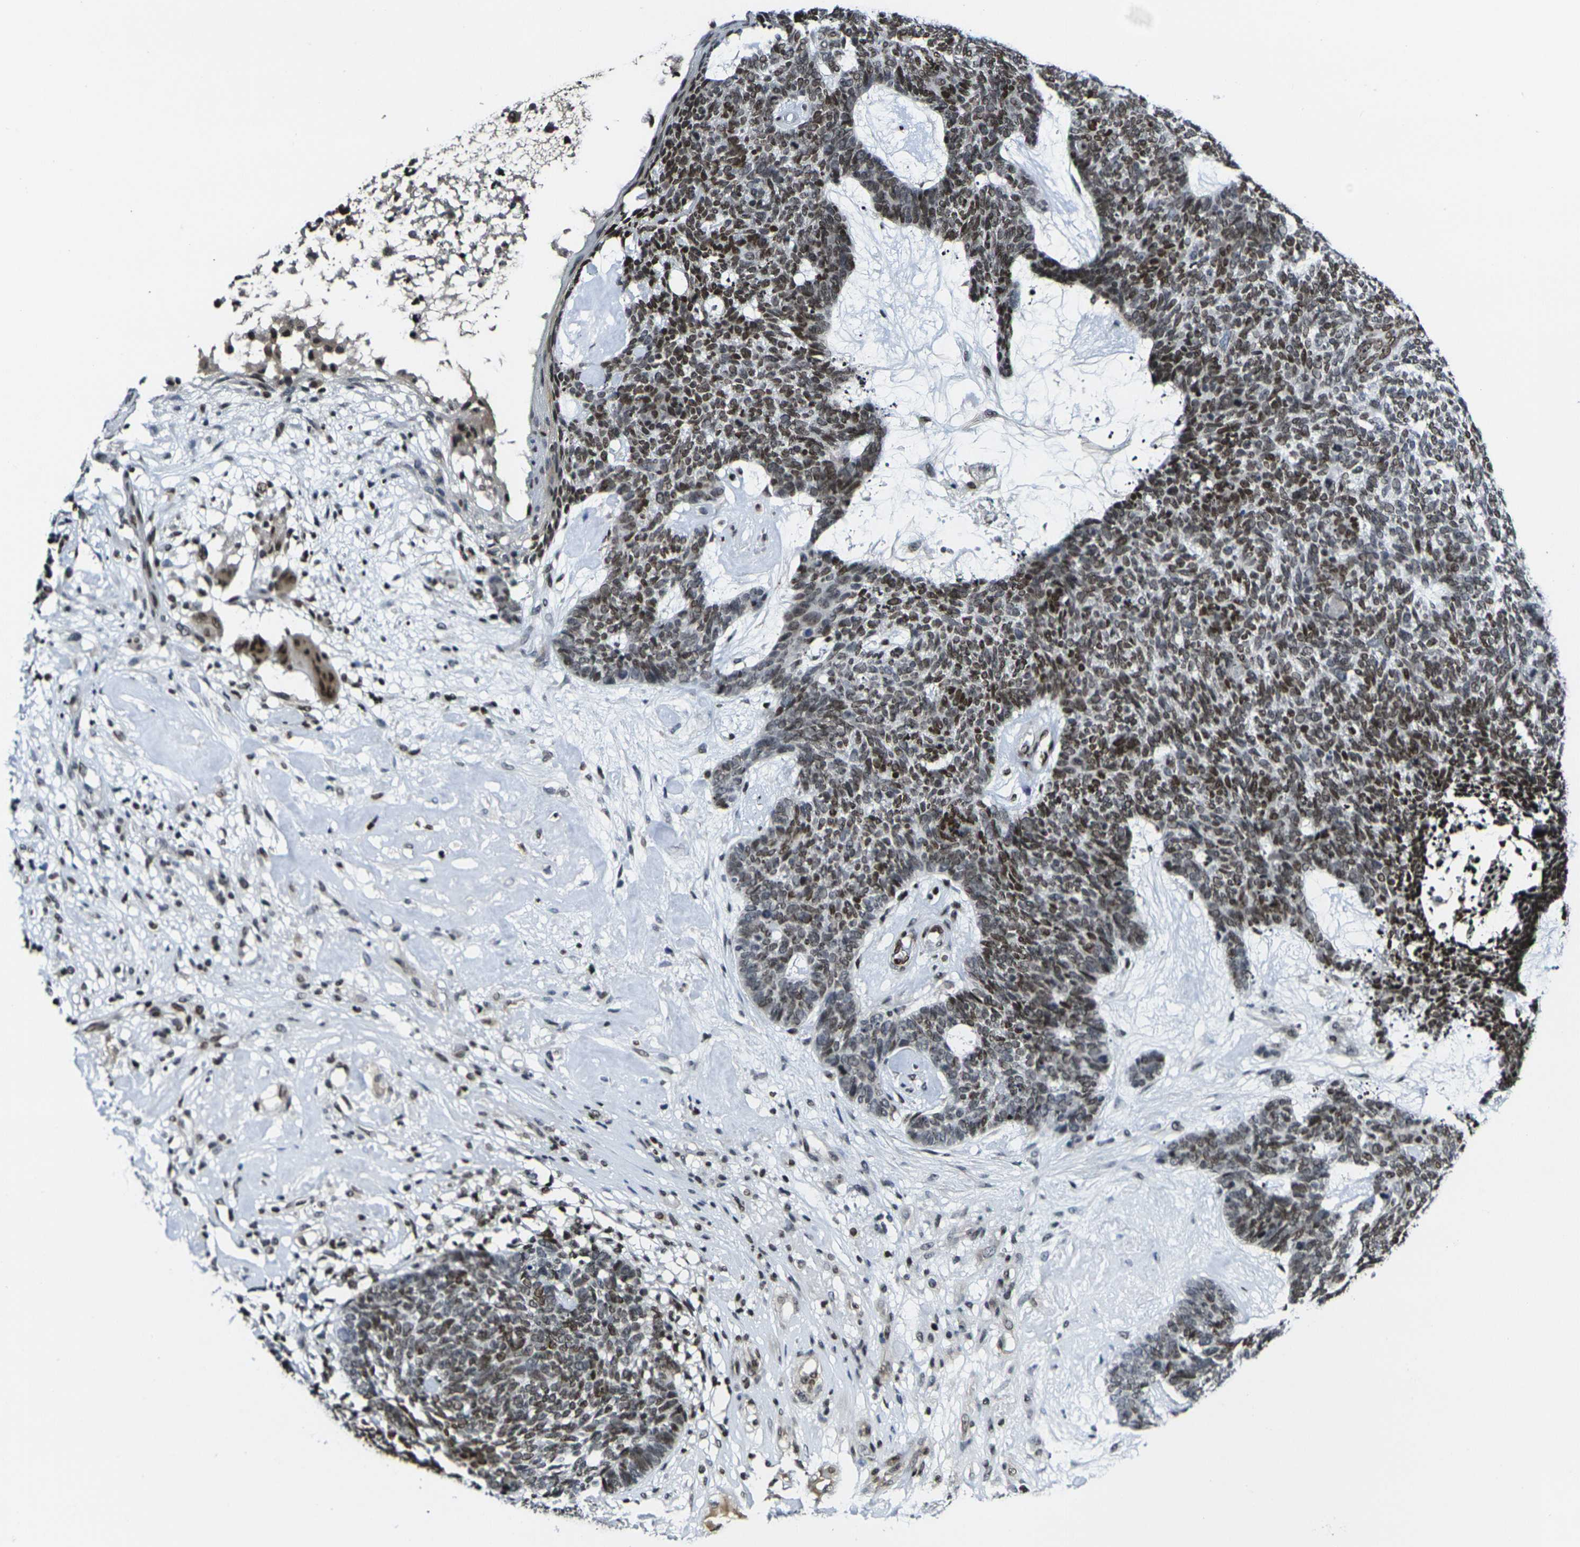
{"staining": {"intensity": "moderate", "quantity": ">75%", "location": "nuclear"}, "tissue": "skin cancer", "cell_type": "Tumor cells", "image_type": "cancer", "snomed": [{"axis": "morphology", "description": "Basal cell carcinoma"}, {"axis": "topography", "description": "Skin"}], "caption": "This image demonstrates immunohistochemistry (IHC) staining of skin basal cell carcinoma, with medium moderate nuclear expression in approximately >75% of tumor cells.", "gene": "H1-10", "patient": {"sex": "female", "age": 84}}